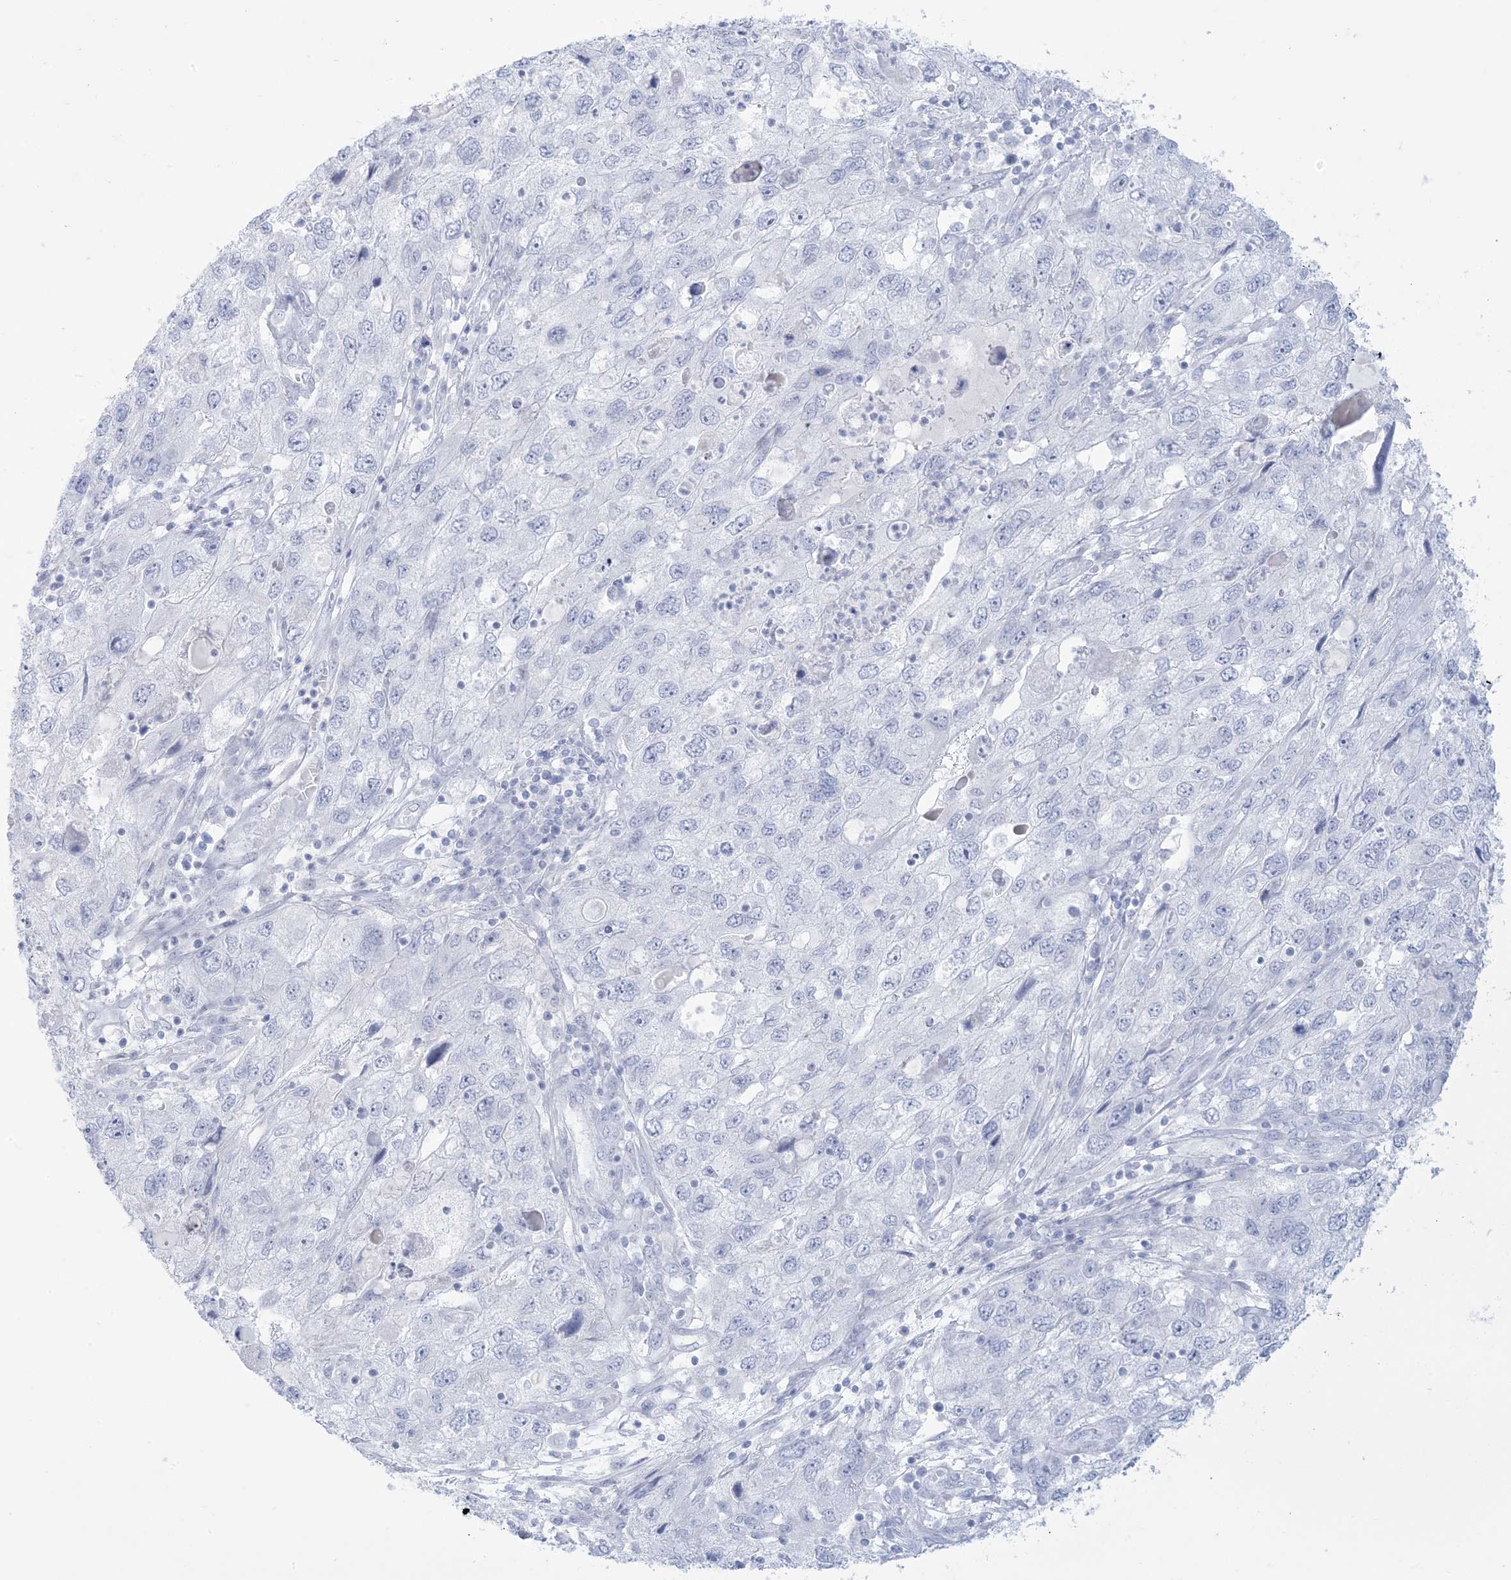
{"staining": {"intensity": "negative", "quantity": "none", "location": "none"}, "tissue": "endometrial cancer", "cell_type": "Tumor cells", "image_type": "cancer", "snomed": [{"axis": "morphology", "description": "Adenocarcinoma, NOS"}, {"axis": "topography", "description": "Endometrium"}], "caption": "This is a photomicrograph of immunohistochemistry staining of endometrial adenocarcinoma, which shows no staining in tumor cells.", "gene": "AGXT", "patient": {"sex": "female", "age": 49}}